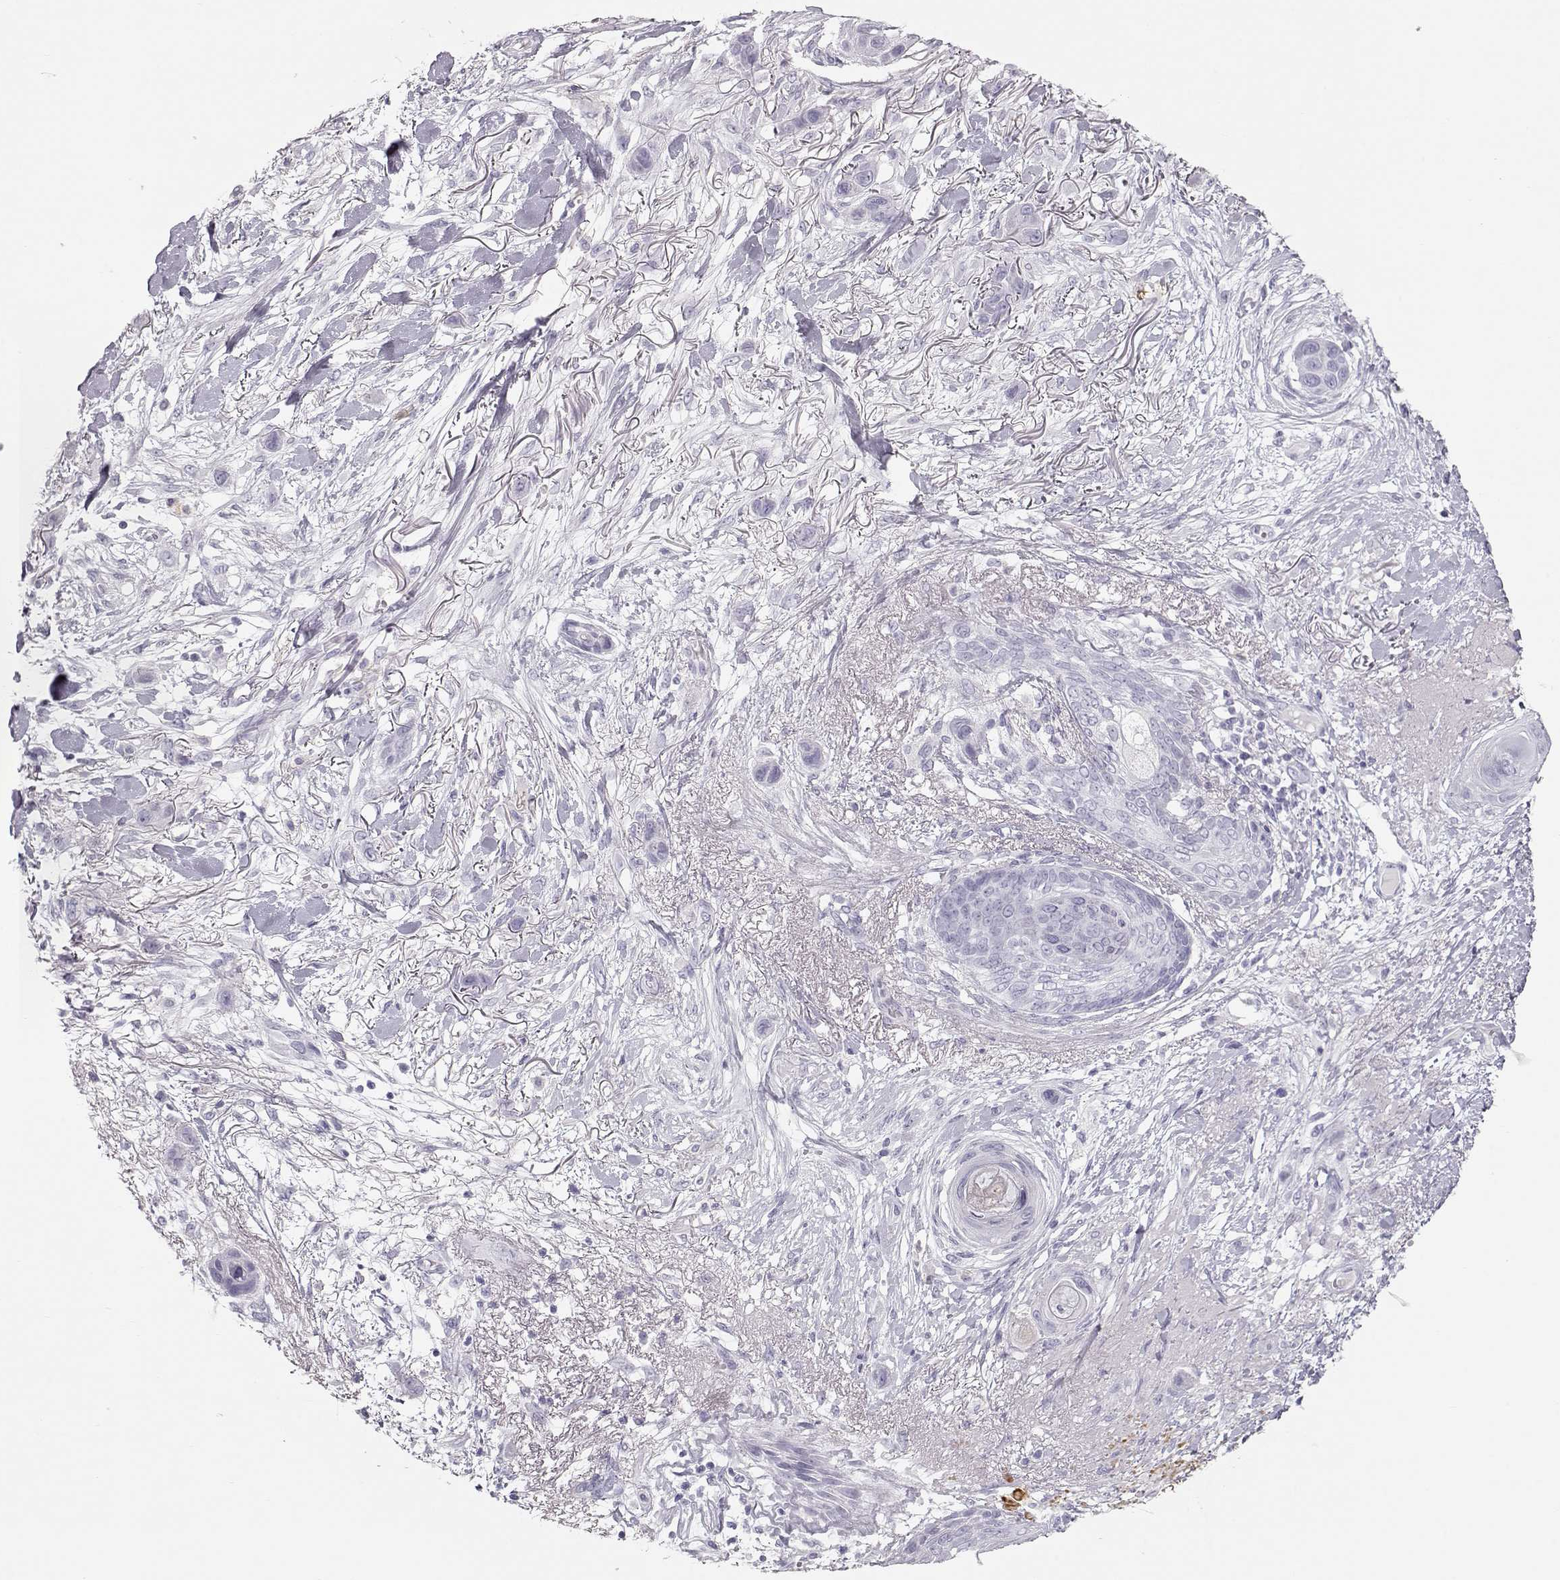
{"staining": {"intensity": "negative", "quantity": "none", "location": "none"}, "tissue": "skin cancer", "cell_type": "Tumor cells", "image_type": "cancer", "snomed": [{"axis": "morphology", "description": "Squamous cell carcinoma, NOS"}, {"axis": "topography", "description": "Skin"}], "caption": "DAB (3,3'-diaminobenzidine) immunohistochemical staining of skin squamous cell carcinoma reveals no significant staining in tumor cells.", "gene": "MIP", "patient": {"sex": "male", "age": 79}}